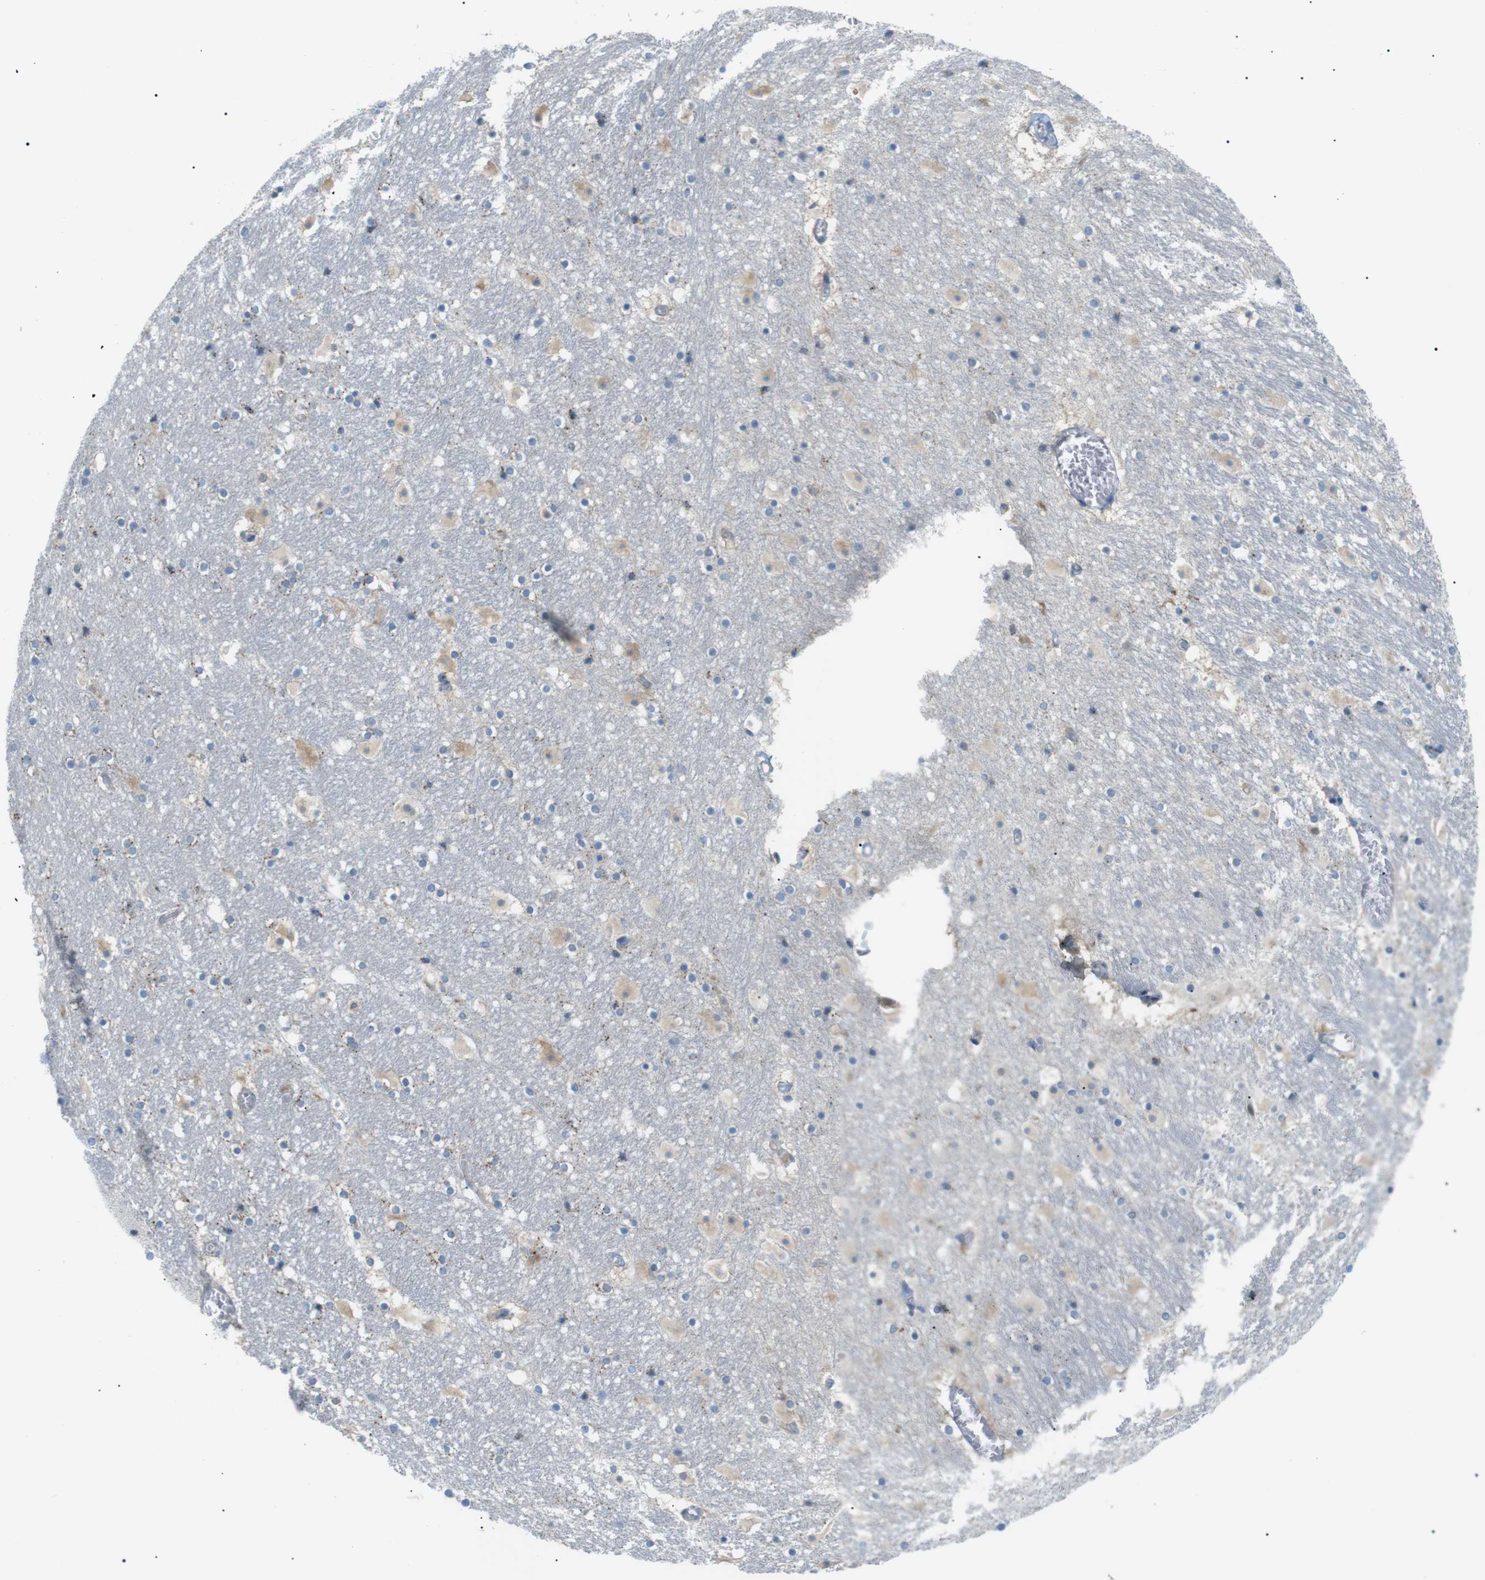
{"staining": {"intensity": "weak", "quantity": "<25%", "location": "cytoplasmic/membranous"}, "tissue": "hippocampus", "cell_type": "Glial cells", "image_type": "normal", "snomed": [{"axis": "morphology", "description": "Normal tissue, NOS"}, {"axis": "topography", "description": "Hippocampus"}], "caption": "An image of human hippocampus is negative for staining in glial cells. (Stains: DAB (3,3'-diaminobenzidine) immunohistochemistry (IHC) with hematoxylin counter stain, Microscopy: brightfield microscopy at high magnification).", "gene": "B4GALNT2", "patient": {"sex": "male", "age": 45}}